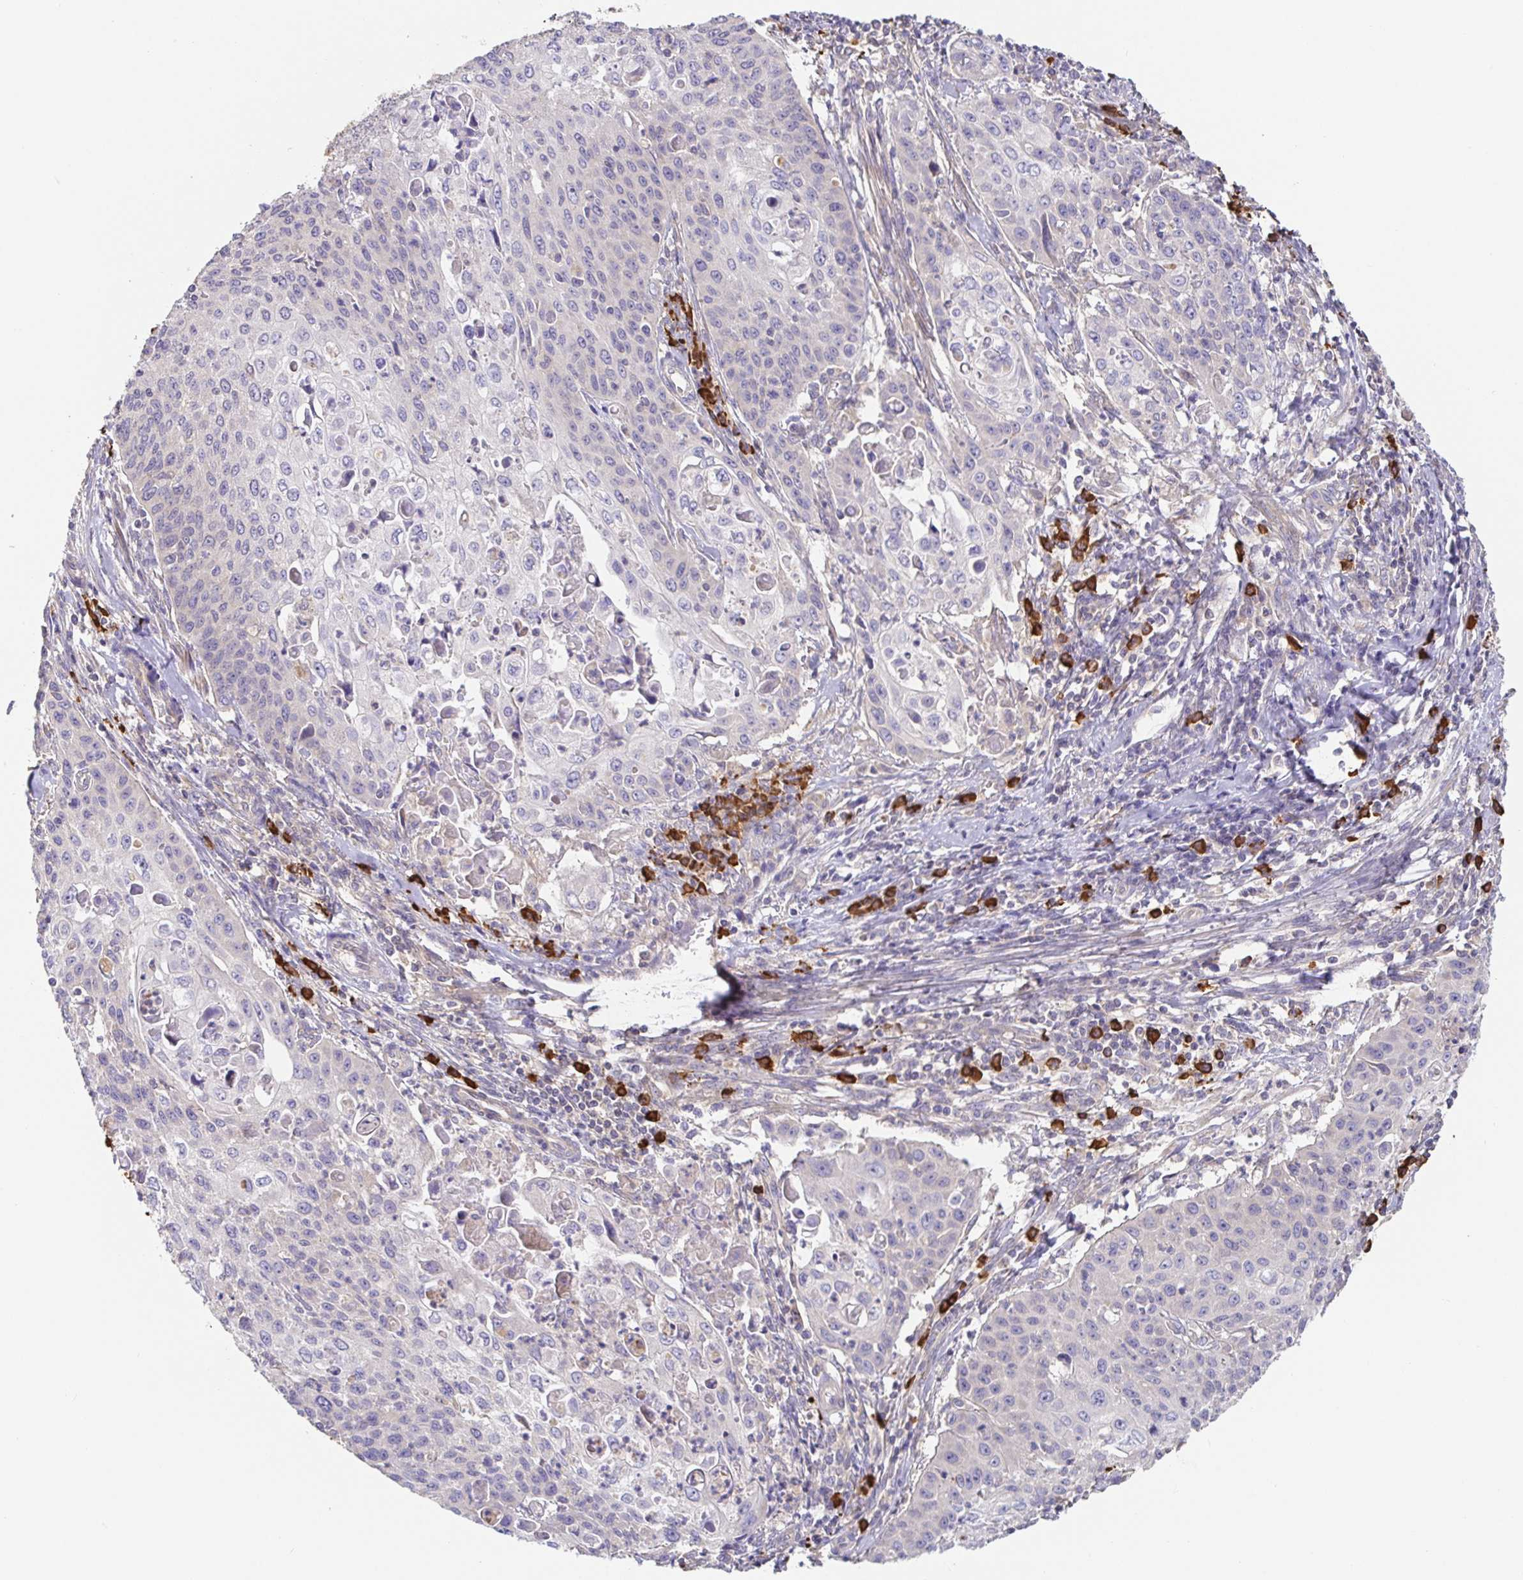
{"staining": {"intensity": "negative", "quantity": "none", "location": "none"}, "tissue": "cervical cancer", "cell_type": "Tumor cells", "image_type": "cancer", "snomed": [{"axis": "morphology", "description": "Squamous cell carcinoma, NOS"}, {"axis": "topography", "description": "Cervix"}], "caption": "Photomicrograph shows no protein expression in tumor cells of cervical cancer tissue.", "gene": "HAGH", "patient": {"sex": "female", "age": 65}}